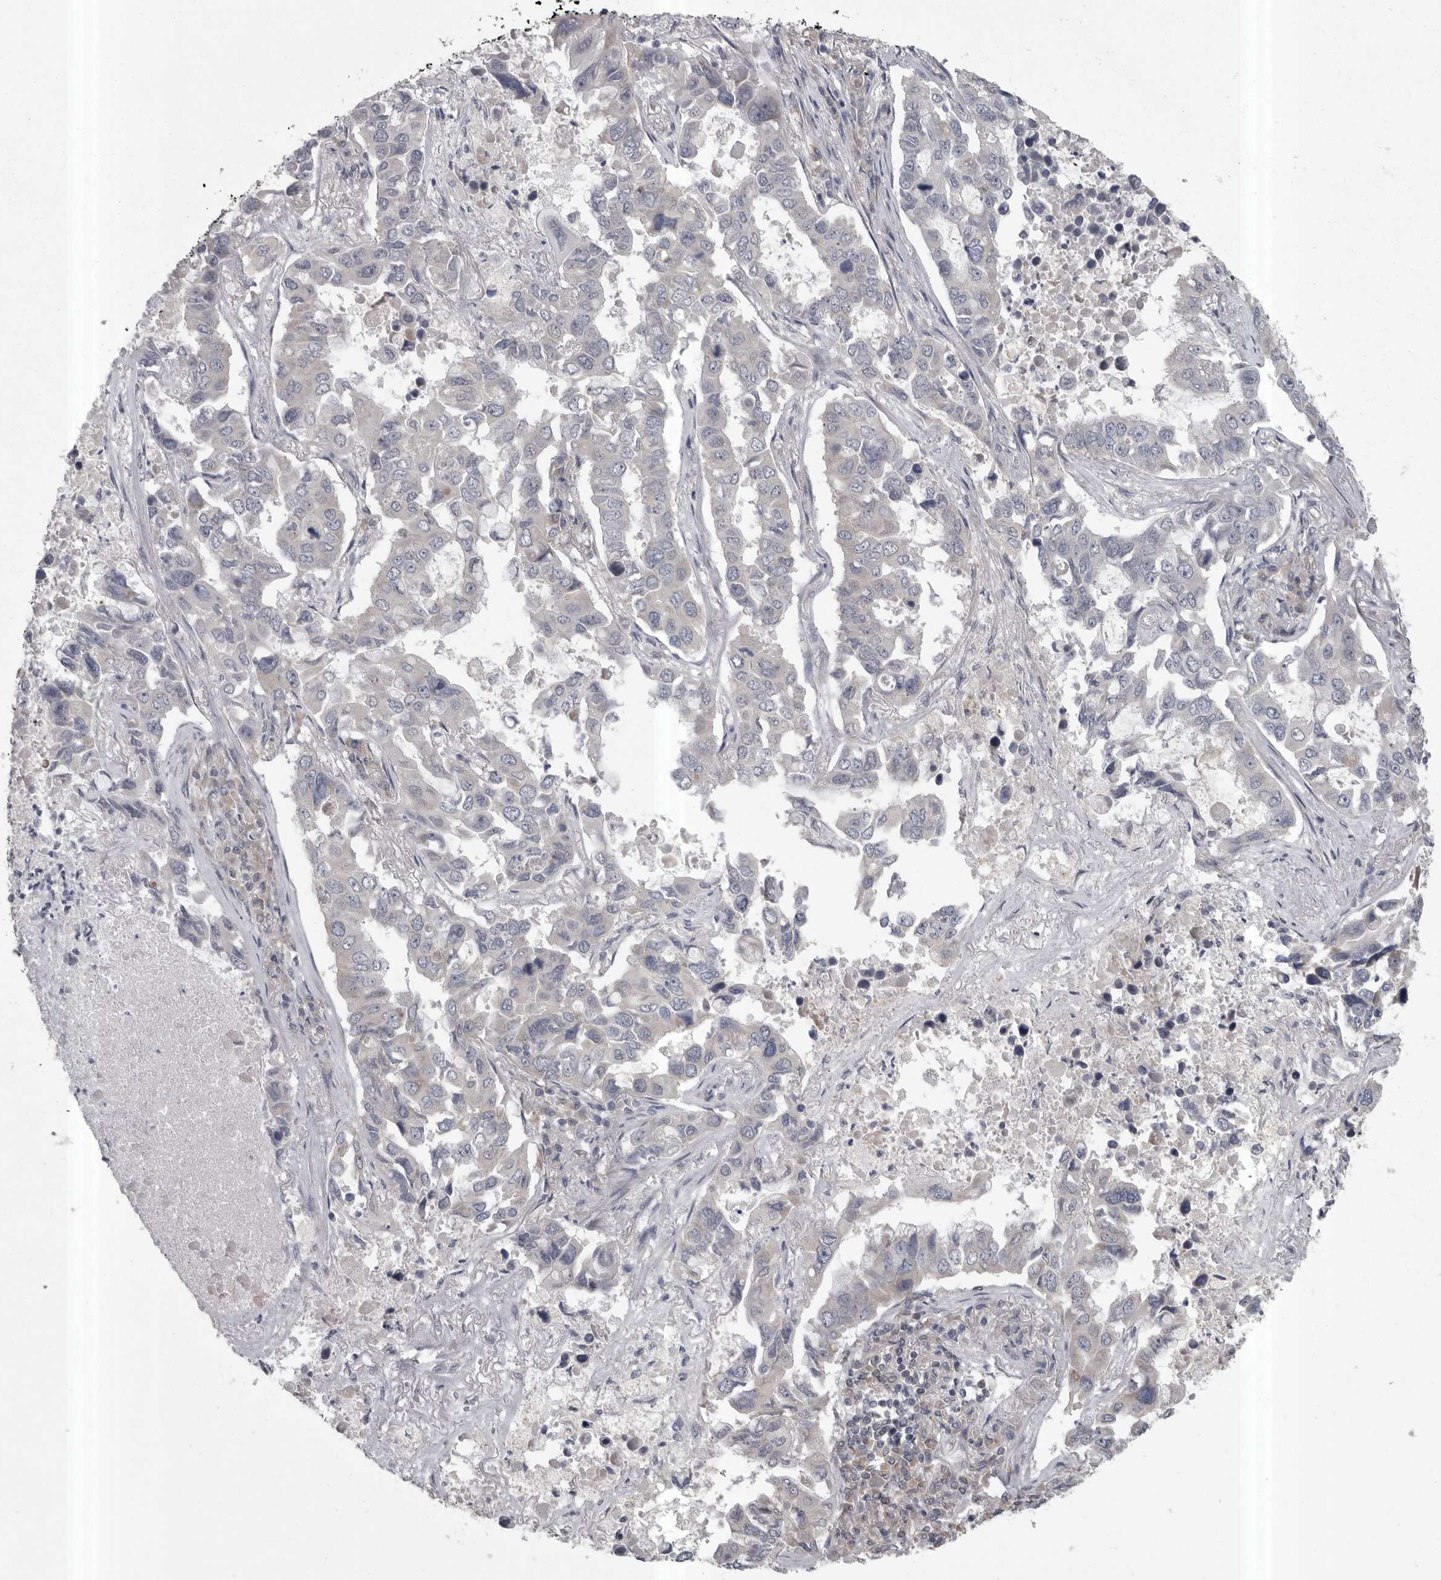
{"staining": {"intensity": "negative", "quantity": "none", "location": "none"}, "tissue": "lung cancer", "cell_type": "Tumor cells", "image_type": "cancer", "snomed": [{"axis": "morphology", "description": "Adenocarcinoma, NOS"}, {"axis": "topography", "description": "Lung"}], "caption": "This is an immunohistochemistry image of lung cancer (adenocarcinoma). There is no expression in tumor cells.", "gene": "PHF13", "patient": {"sex": "male", "age": 64}}